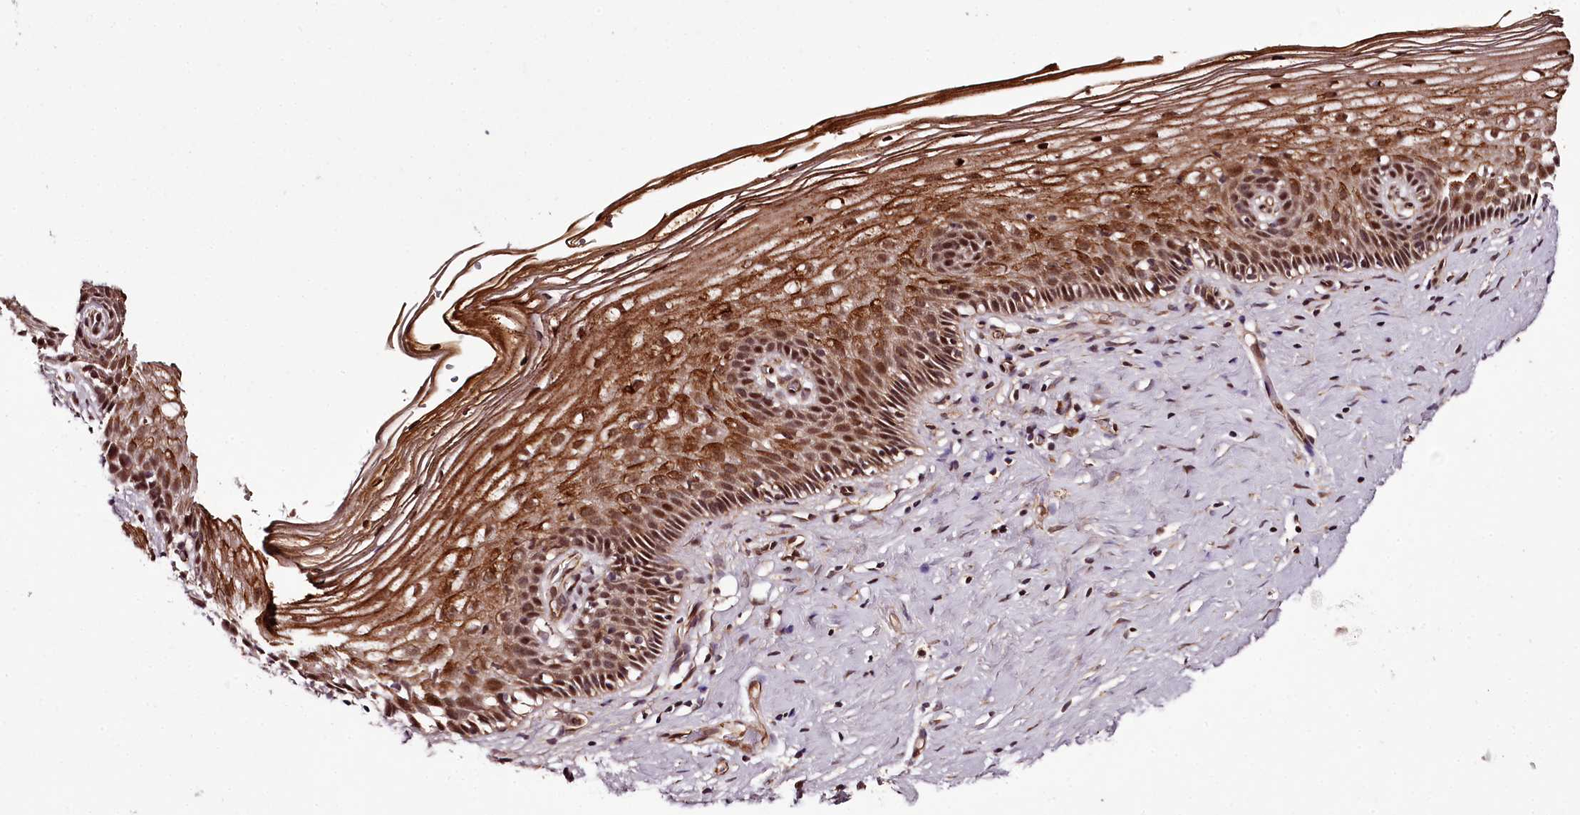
{"staining": {"intensity": "moderate", "quantity": ">75%", "location": "cytoplasmic/membranous,nuclear"}, "tissue": "cervix", "cell_type": "Glandular cells", "image_type": "normal", "snomed": [{"axis": "morphology", "description": "Normal tissue, NOS"}, {"axis": "topography", "description": "Cervix"}], "caption": "Benign cervix demonstrates moderate cytoplasmic/membranous,nuclear staining in about >75% of glandular cells.", "gene": "MAML3", "patient": {"sex": "female", "age": 33}}